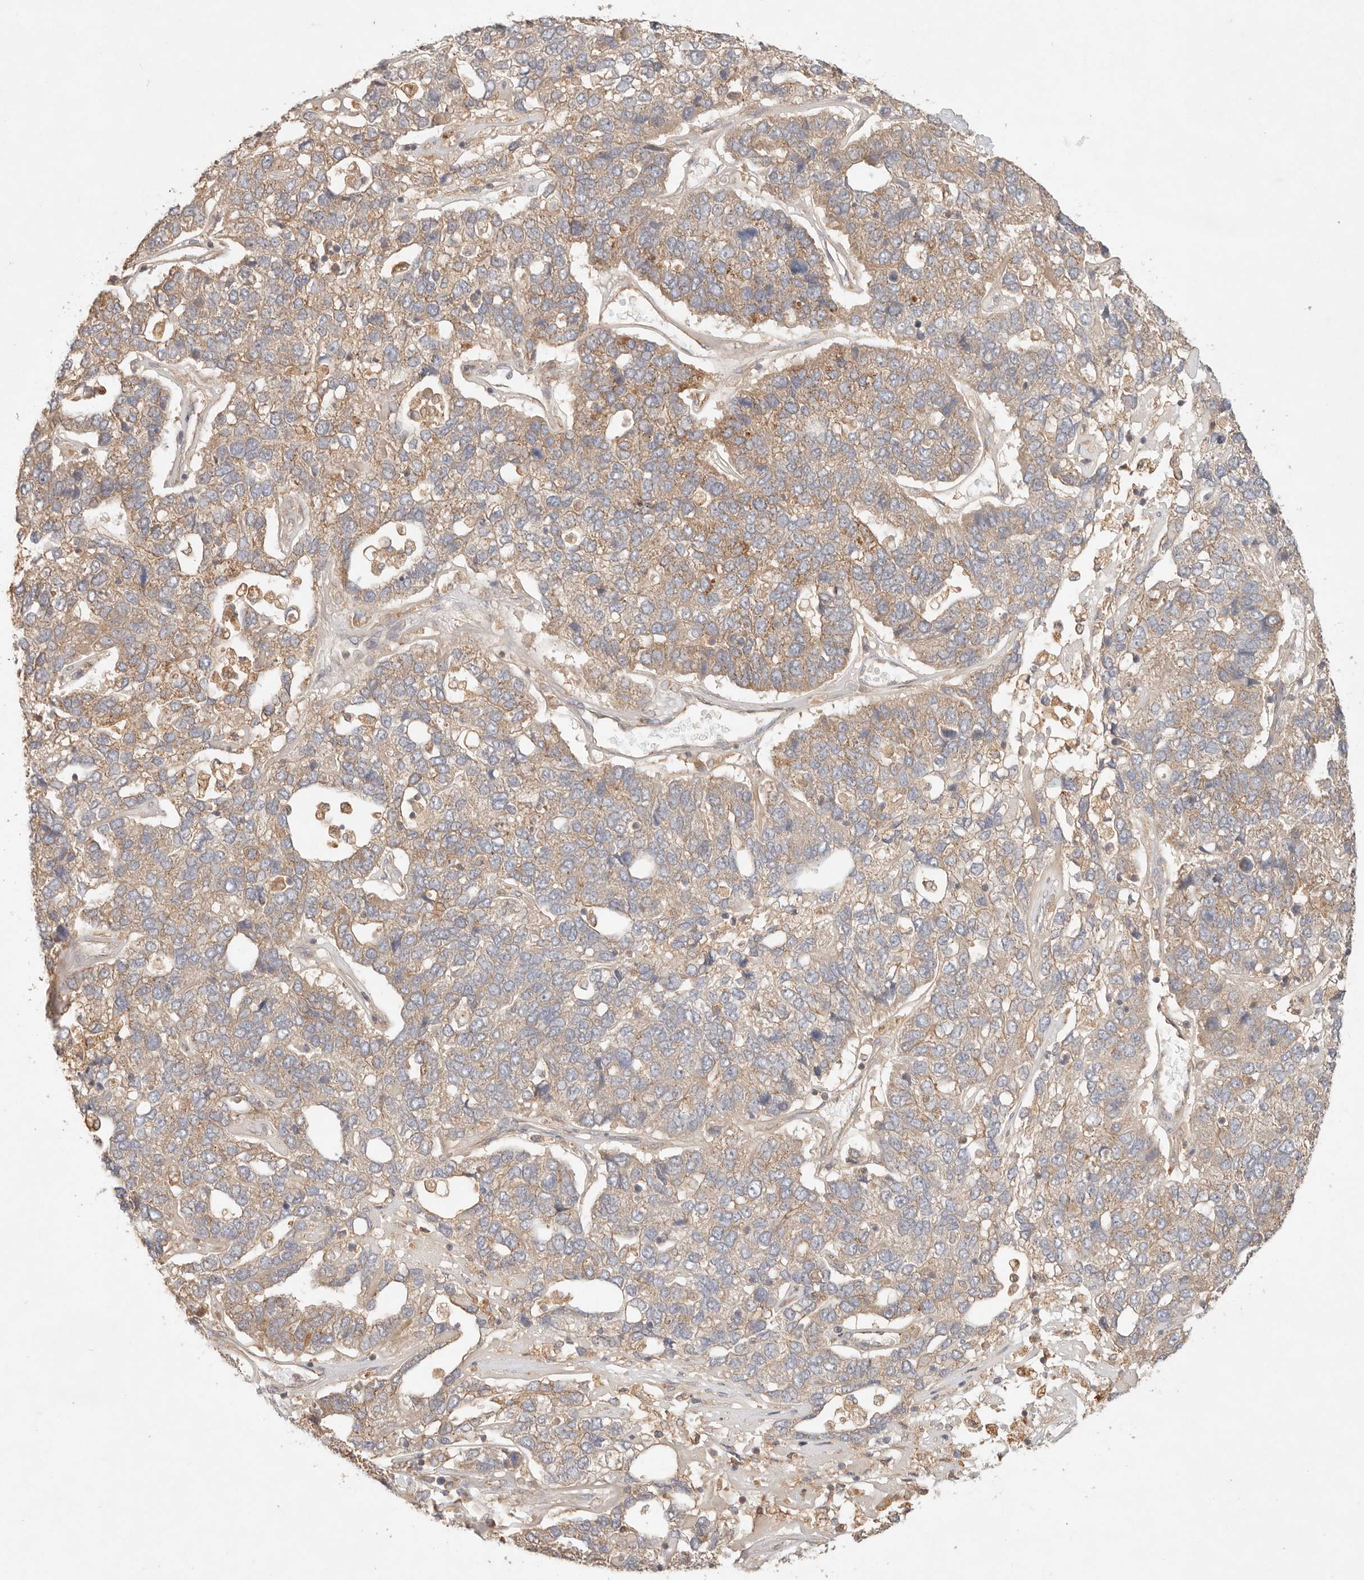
{"staining": {"intensity": "weak", "quantity": ">75%", "location": "cytoplasmic/membranous"}, "tissue": "pancreatic cancer", "cell_type": "Tumor cells", "image_type": "cancer", "snomed": [{"axis": "morphology", "description": "Adenocarcinoma, NOS"}, {"axis": "topography", "description": "Pancreas"}], "caption": "Immunohistochemistry (DAB (3,3'-diaminobenzidine)) staining of pancreatic cancer (adenocarcinoma) shows weak cytoplasmic/membranous protein staining in approximately >75% of tumor cells.", "gene": "HECTD3", "patient": {"sex": "female", "age": 61}}